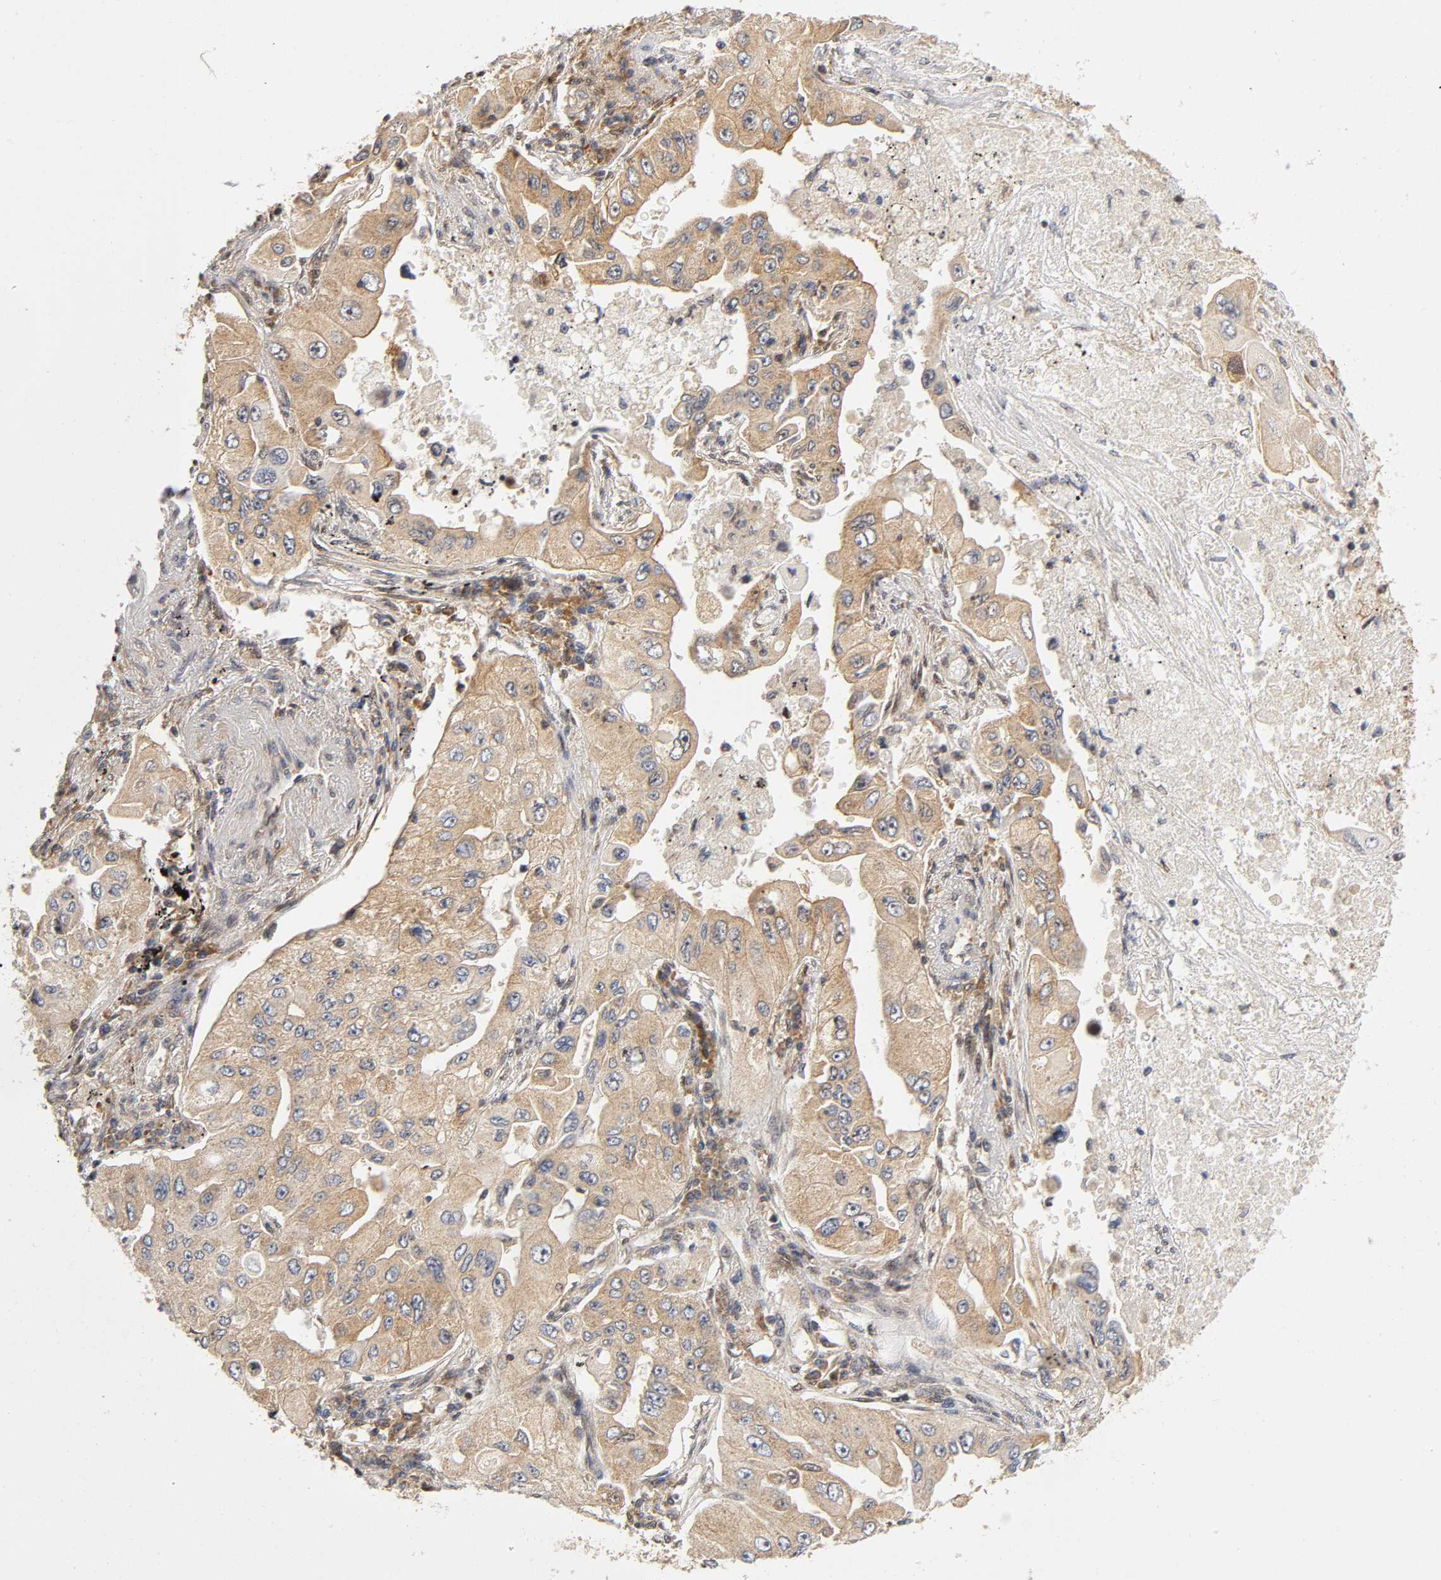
{"staining": {"intensity": "weak", "quantity": ">75%", "location": "cytoplasmic/membranous"}, "tissue": "lung cancer", "cell_type": "Tumor cells", "image_type": "cancer", "snomed": [{"axis": "morphology", "description": "Adenocarcinoma, NOS"}, {"axis": "topography", "description": "Lung"}], "caption": "The photomicrograph demonstrates a brown stain indicating the presence of a protein in the cytoplasmic/membranous of tumor cells in lung cancer (adenocarcinoma).", "gene": "PAFAH1B1", "patient": {"sex": "male", "age": 84}}